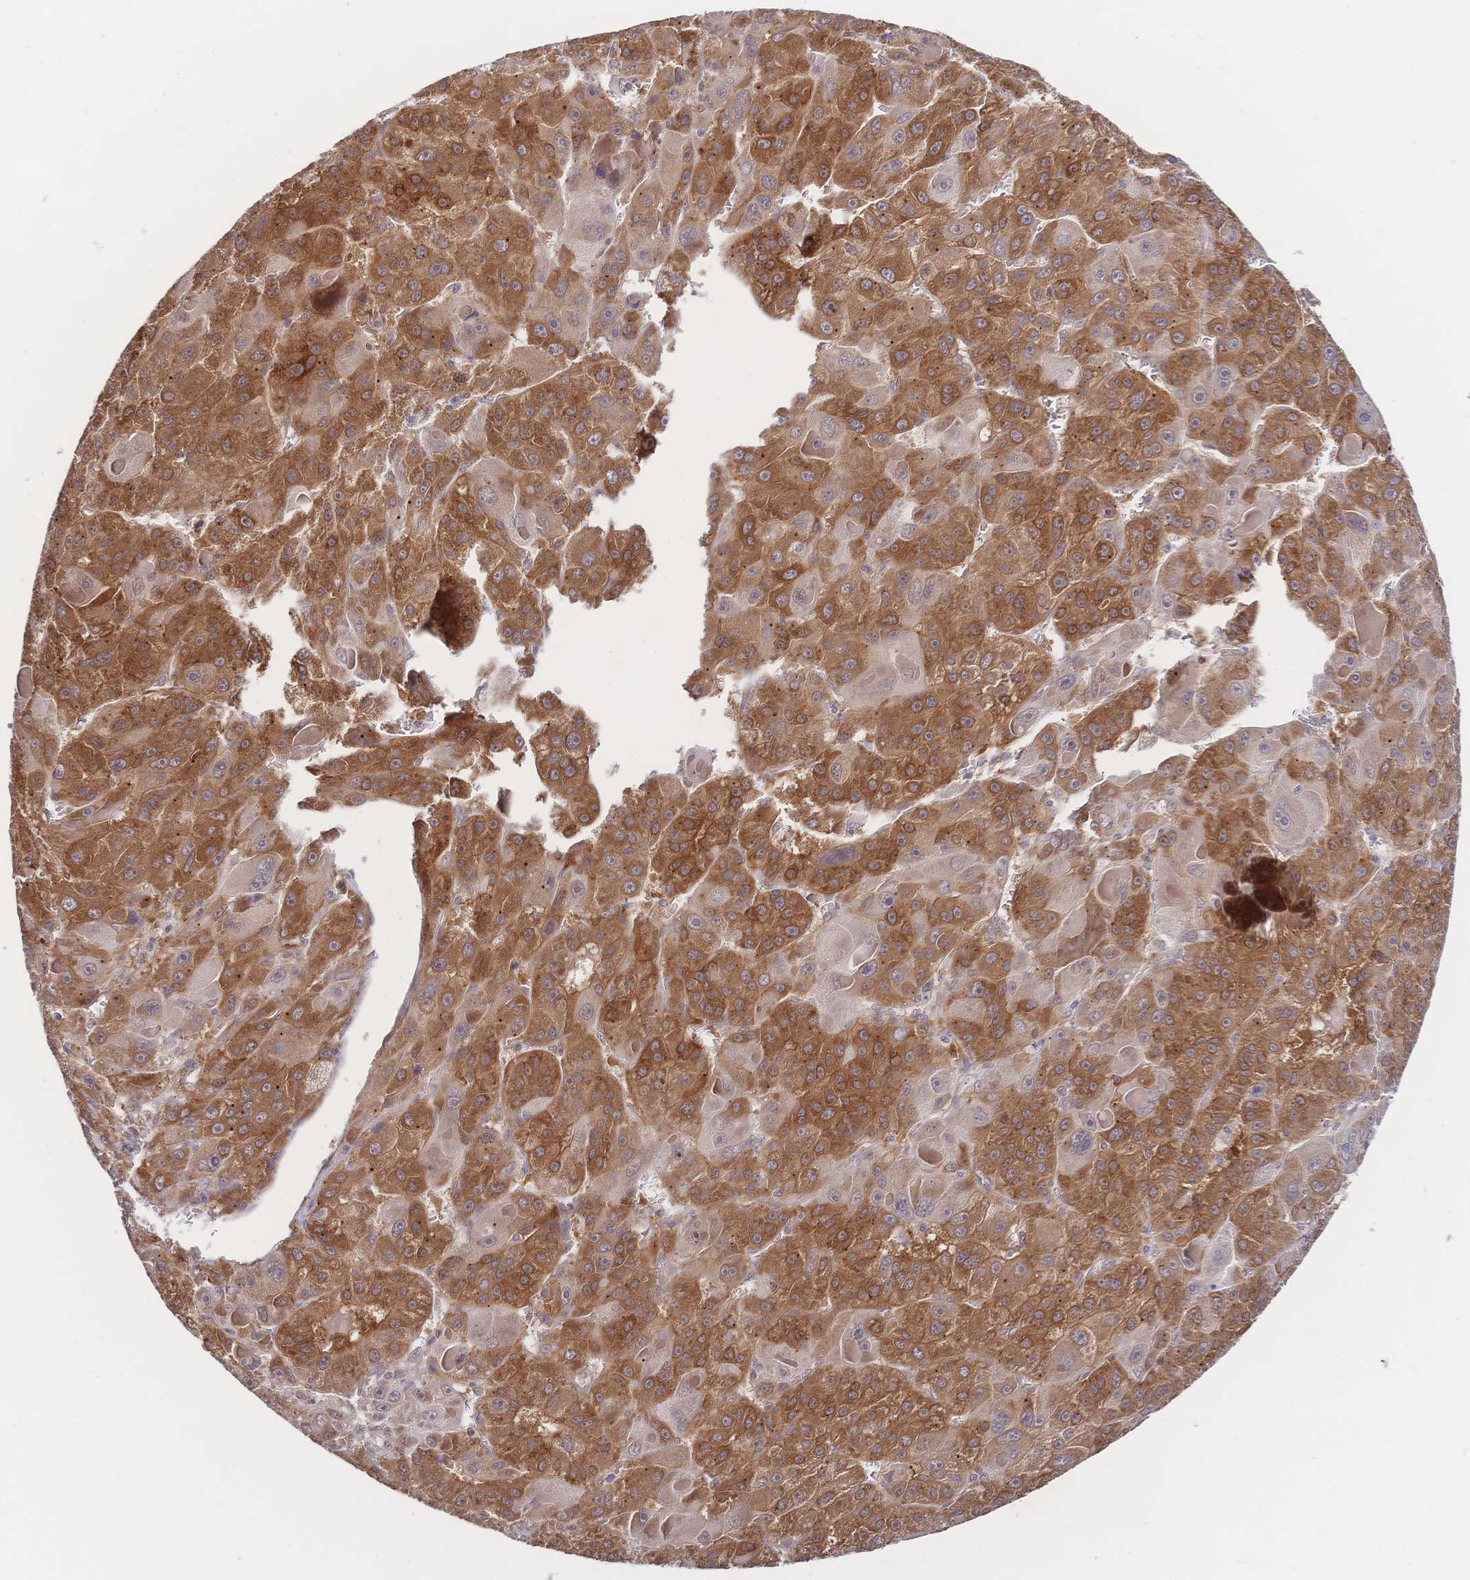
{"staining": {"intensity": "moderate", "quantity": ">75%", "location": "cytoplasmic/membranous"}, "tissue": "liver cancer", "cell_type": "Tumor cells", "image_type": "cancer", "snomed": [{"axis": "morphology", "description": "Carcinoma, Hepatocellular, NOS"}, {"axis": "topography", "description": "Liver"}], "caption": "This histopathology image shows immunohistochemistry staining of liver cancer, with medium moderate cytoplasmic/membranous expression in about >75% of tumor cells.", "gene": "LMO4", "patient": {"sex": "male", "age": 76}}